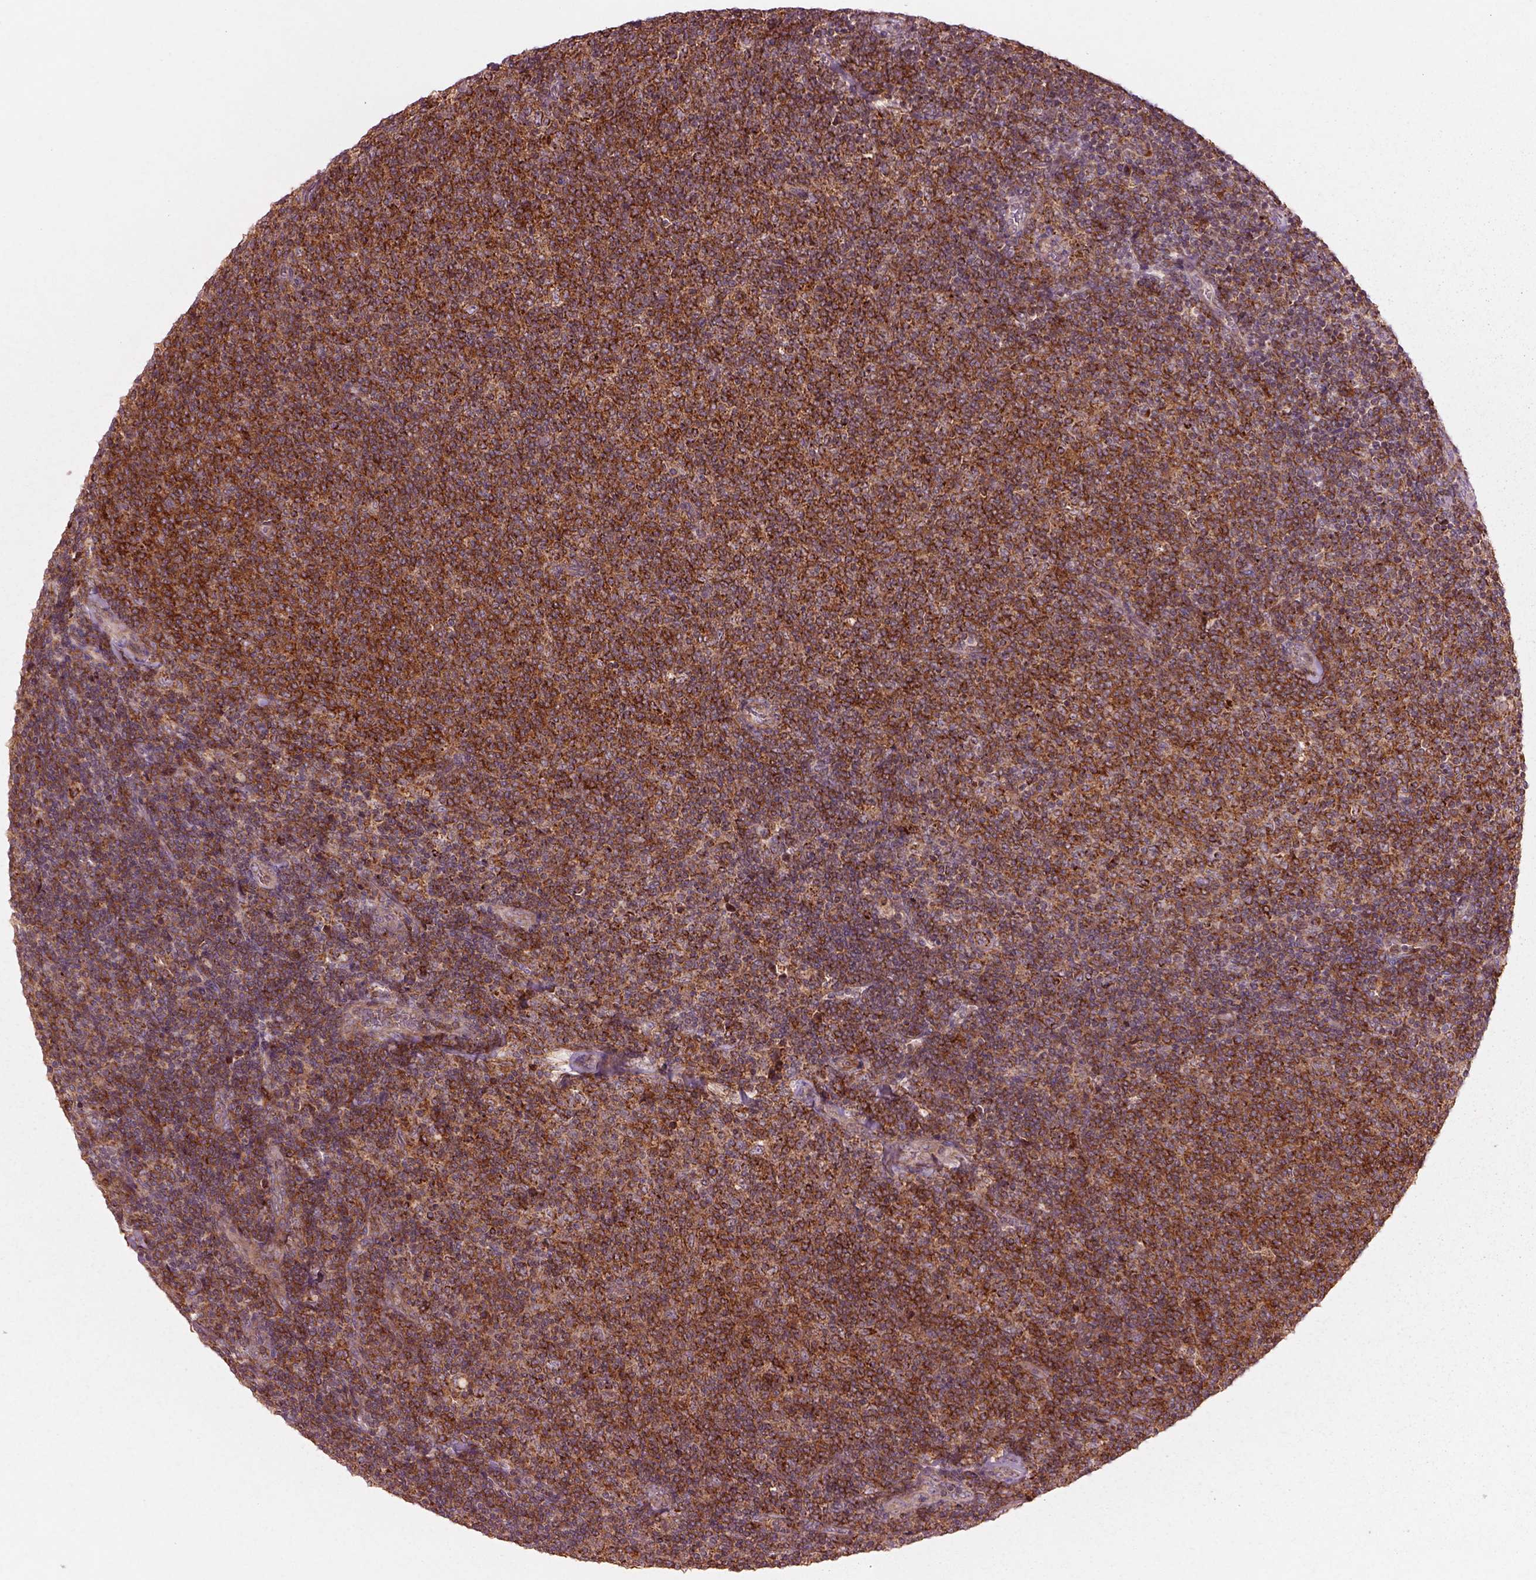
{"staining": {"intensity": "moderate", "quantity": ">75%", "location": "cytoplasmic/membranous"}, "tissue": "lymphoma", "cell_type": "Tumor cells", "image_type": "cancer", "snomed": [{"axis": "morphology", "description": "Malignant lymphoma, non-Hodgkin's type, Low grade"}, {"axis": "topography", "description": "Lymph node"}], "caption": "High-magnification brightfield microscopy of lymphoma stained with DAB (3,3'-diaminobenzidine) (brown) and counterstained with hematoxylin (blue). tumor cells exhibit moderate cytoplasmic/membranous expression is identified in about>75% of cells.", "gene": "SLC25A5", "patient": {"sex": "male", "age": 52}}